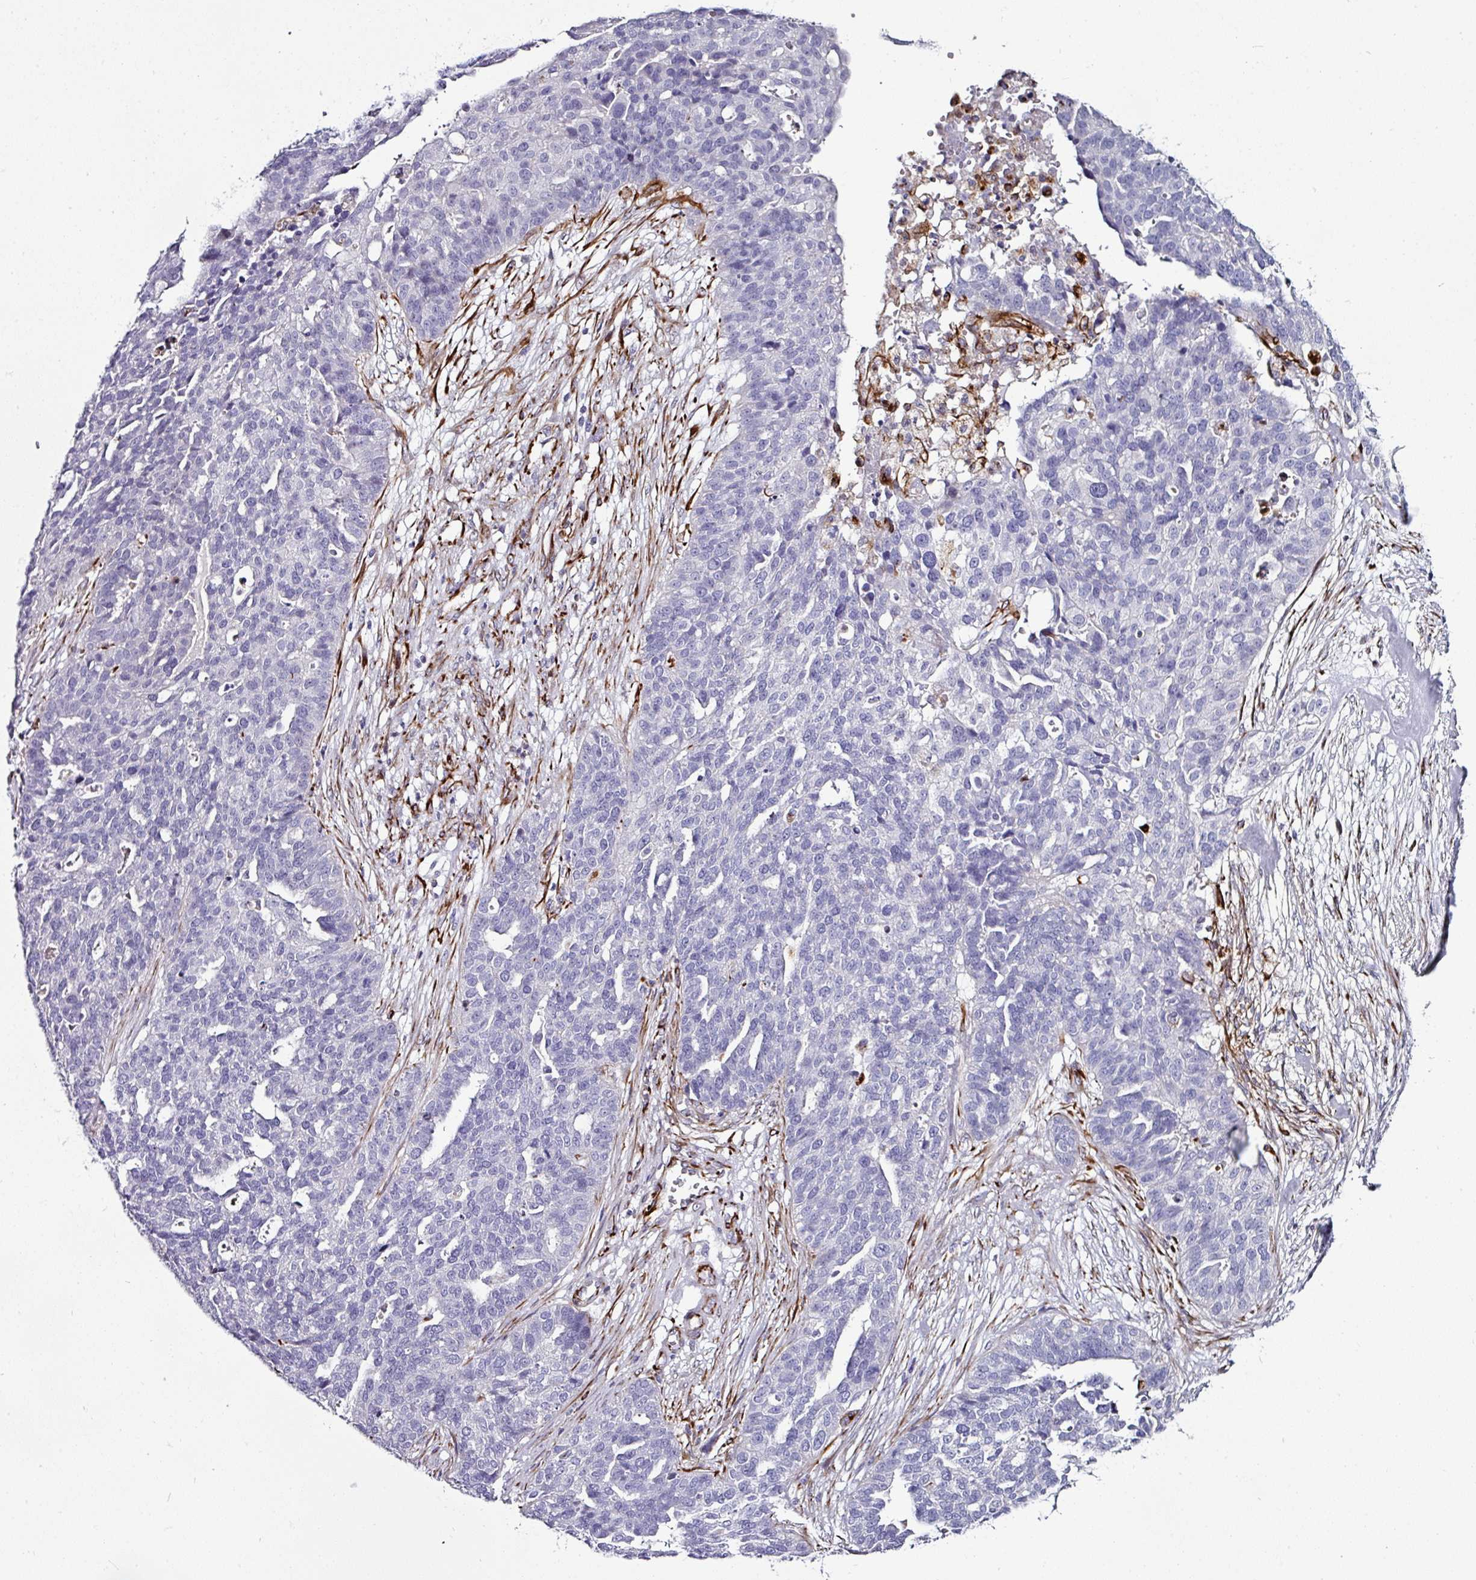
{"staining": {"intensity": "negative", "quantity": "none", "location": "none"}, "tissue": "ovarian cancer", "cell_type": "Tumor cells", "image_type": "cancer", "snomed": [{"axis": "morphology", "description": "Cystadenocarcinoma, serous, NOS"}, {"axis": "topography", "description": "Ovary"}], "caption": "High power microscopy image of an immunohistochemistry (IHC) photomicrograph of ovarian cancer (serous cystadenocarcinoma), revealing no significant expression in tumor cells.", "gene": "TMPRSS9", "patient": {"sex": "female", "age": 59}}